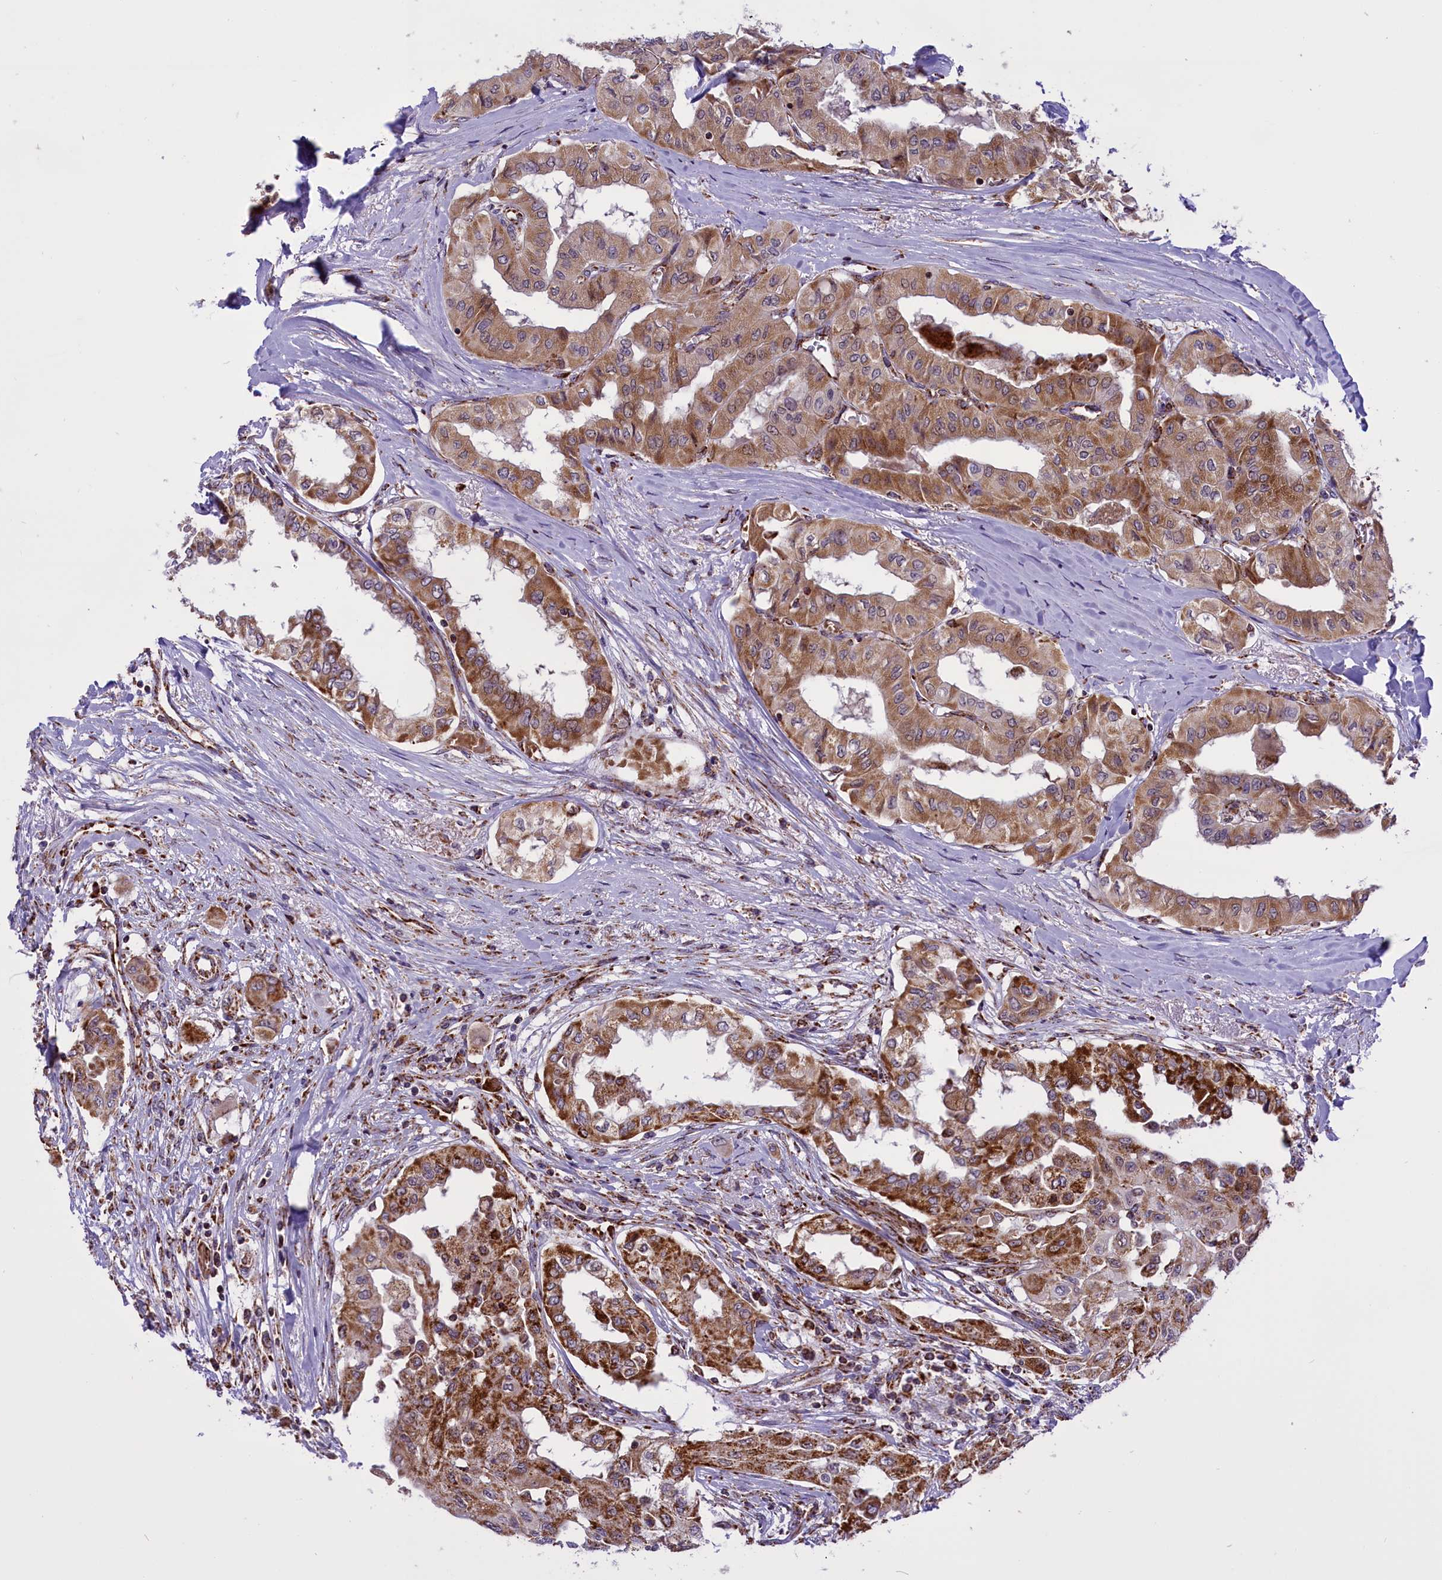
{"staining": {"intensity": "moderate", "quantity": ">75%", "location": "cytoplasmic/membranous"}, "tissue": "thyroid cancer", "cell_type": "Tumor cells", "image_type": "cancer", "snomed": [{"axis": "morphology", "description": "Papillary adenocarcinoma, NOS"}, {"axis": "topography", "description": "Thyroid gland"}], "caption": "Moderate cytoplasmic/membranous staining for a protein is present in approximately >75% of tumor cells of papillary adenocarcinoma (thyroid) using IHC.", "gene": "NDUFS5", "patient": {"sex": "female", "age": 59}}